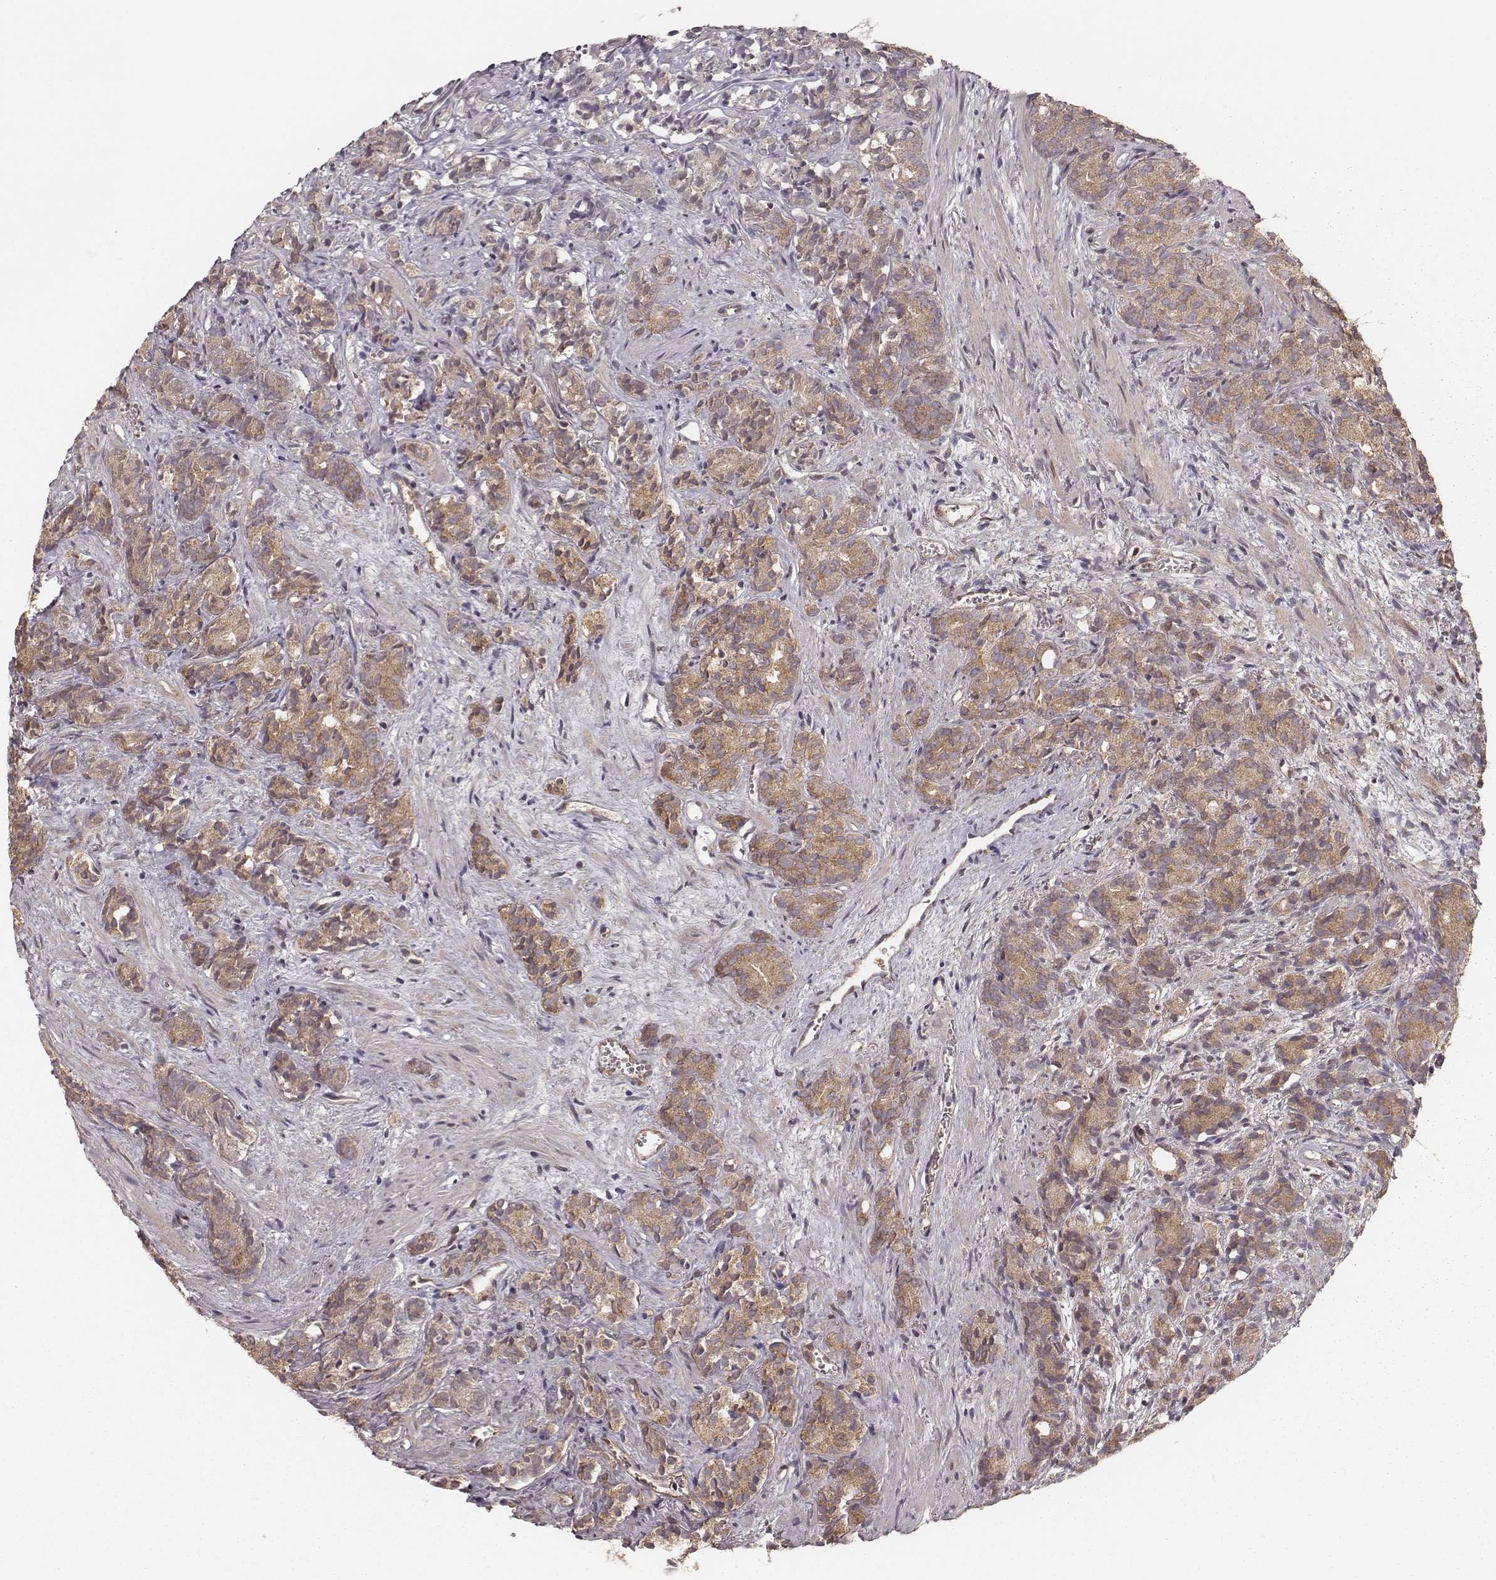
{"staining": {"intensity": "moderate", "quantity": ">75%", "location": "cytoplasmic/membranous"}, "tissue": "prostate cancer", "cell_type": "Tumor cells", "image_type": "cancer", "snomed": [{"axis": "morphology", "description": "Adenocarcinoma, High grade"}, {"axis": "topography", "description": "Prostate"}], "caption": "An immunohistochemistry (IHC) image of tumor tissue is shown. Protein staining in brown shows moderate cytoplasmic/membranous positivity in high-grade adenocarcinoma (prostate) within tumor cells.", "gene": "CARS1", "patient": {"sex": "male", "age": 84}}